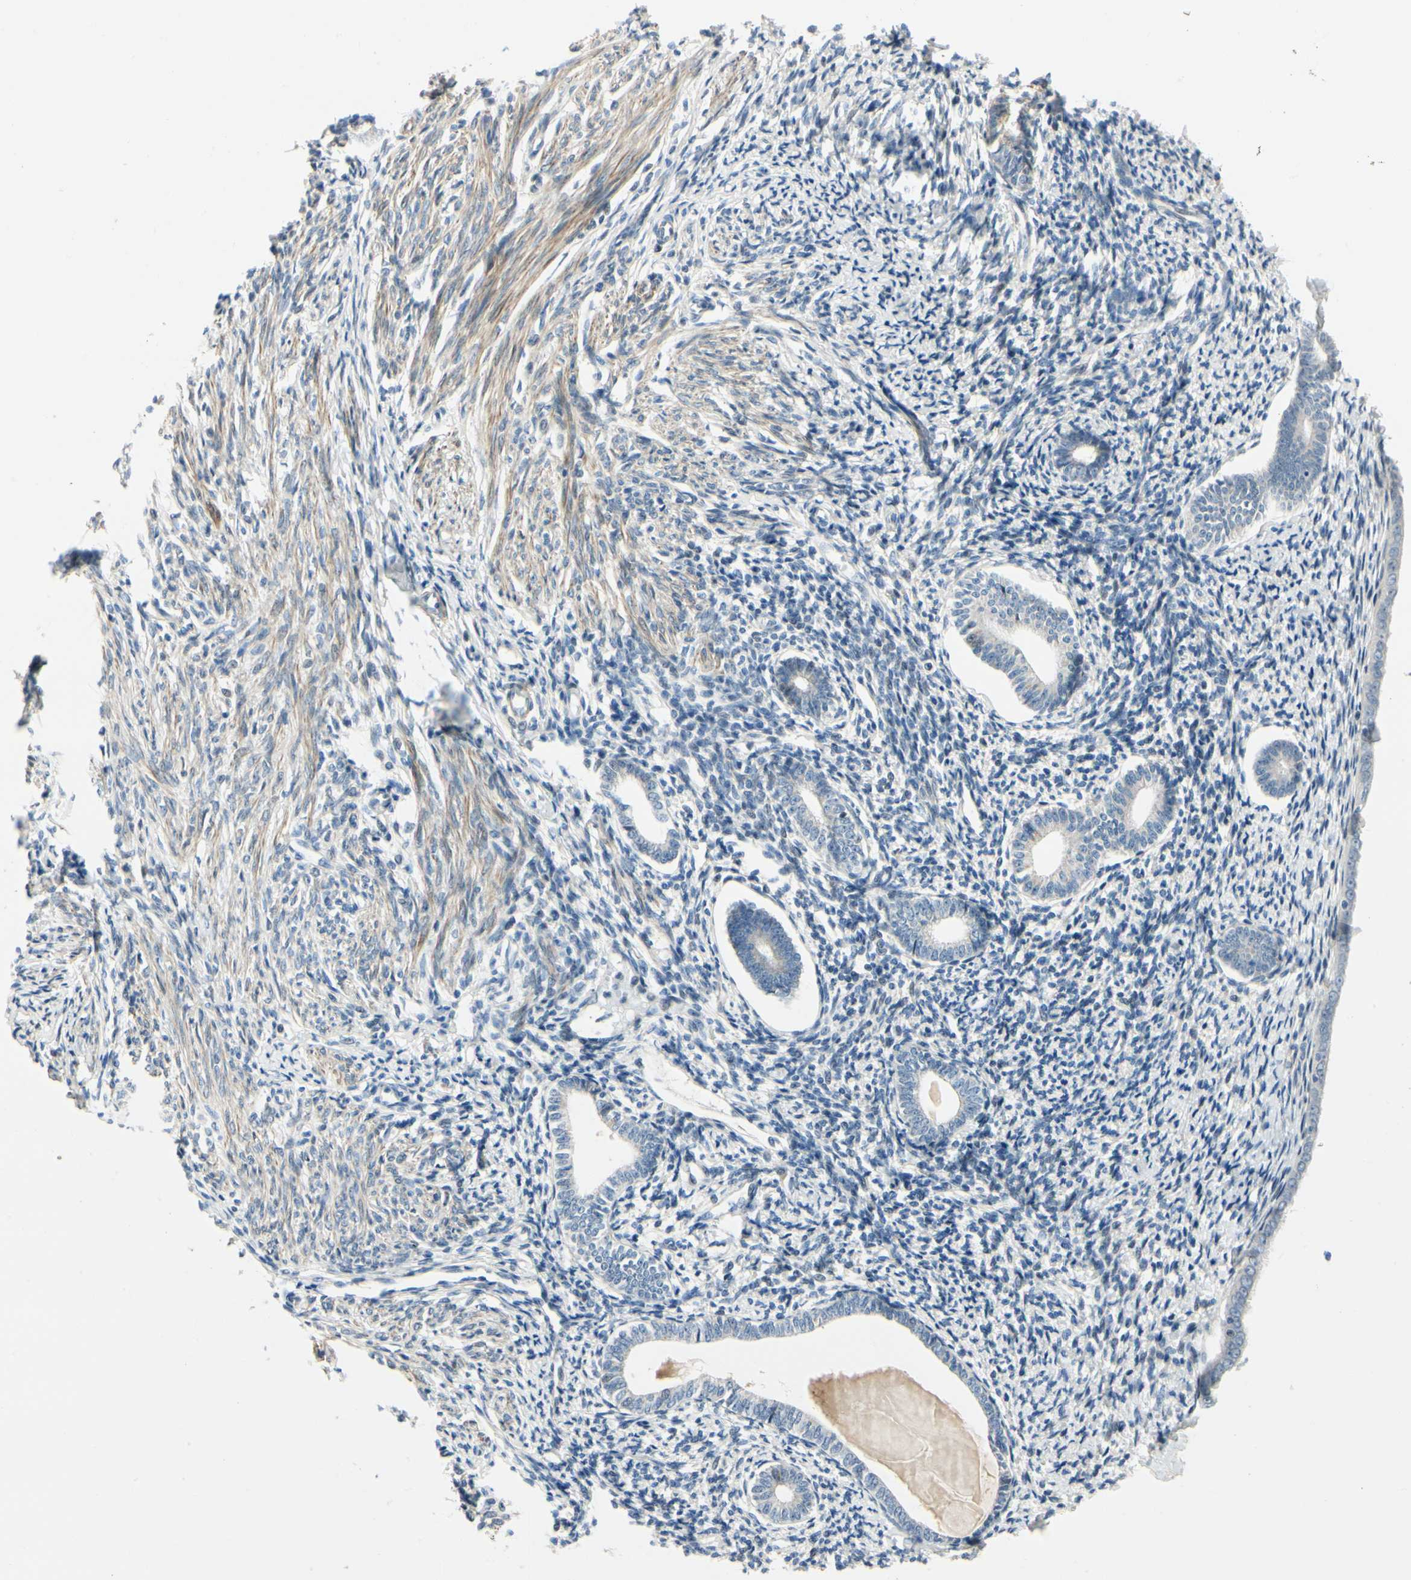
{"staining": {"intensity": "weak", "quantity": "<25%", "location": "cytoplasmic/membranous"}, "tissue": "endometrium", "cell_type": "Cells in endometrial stroma", "image_type": "normal", "snomed": [{"axis": "morphology", "description": "Normal tissue, NOS"}, {"axis": "topography", "description": "Endometrium"}], "caption": "The image exhibits no staining of cells in endometrial stroma in unremarkable endometrium. (DAB immunohistochemistry visualized using brightfield microscopy, high magnification).", "gene": "P4HA3", "patient": {"sex": "female", "age": 71}}